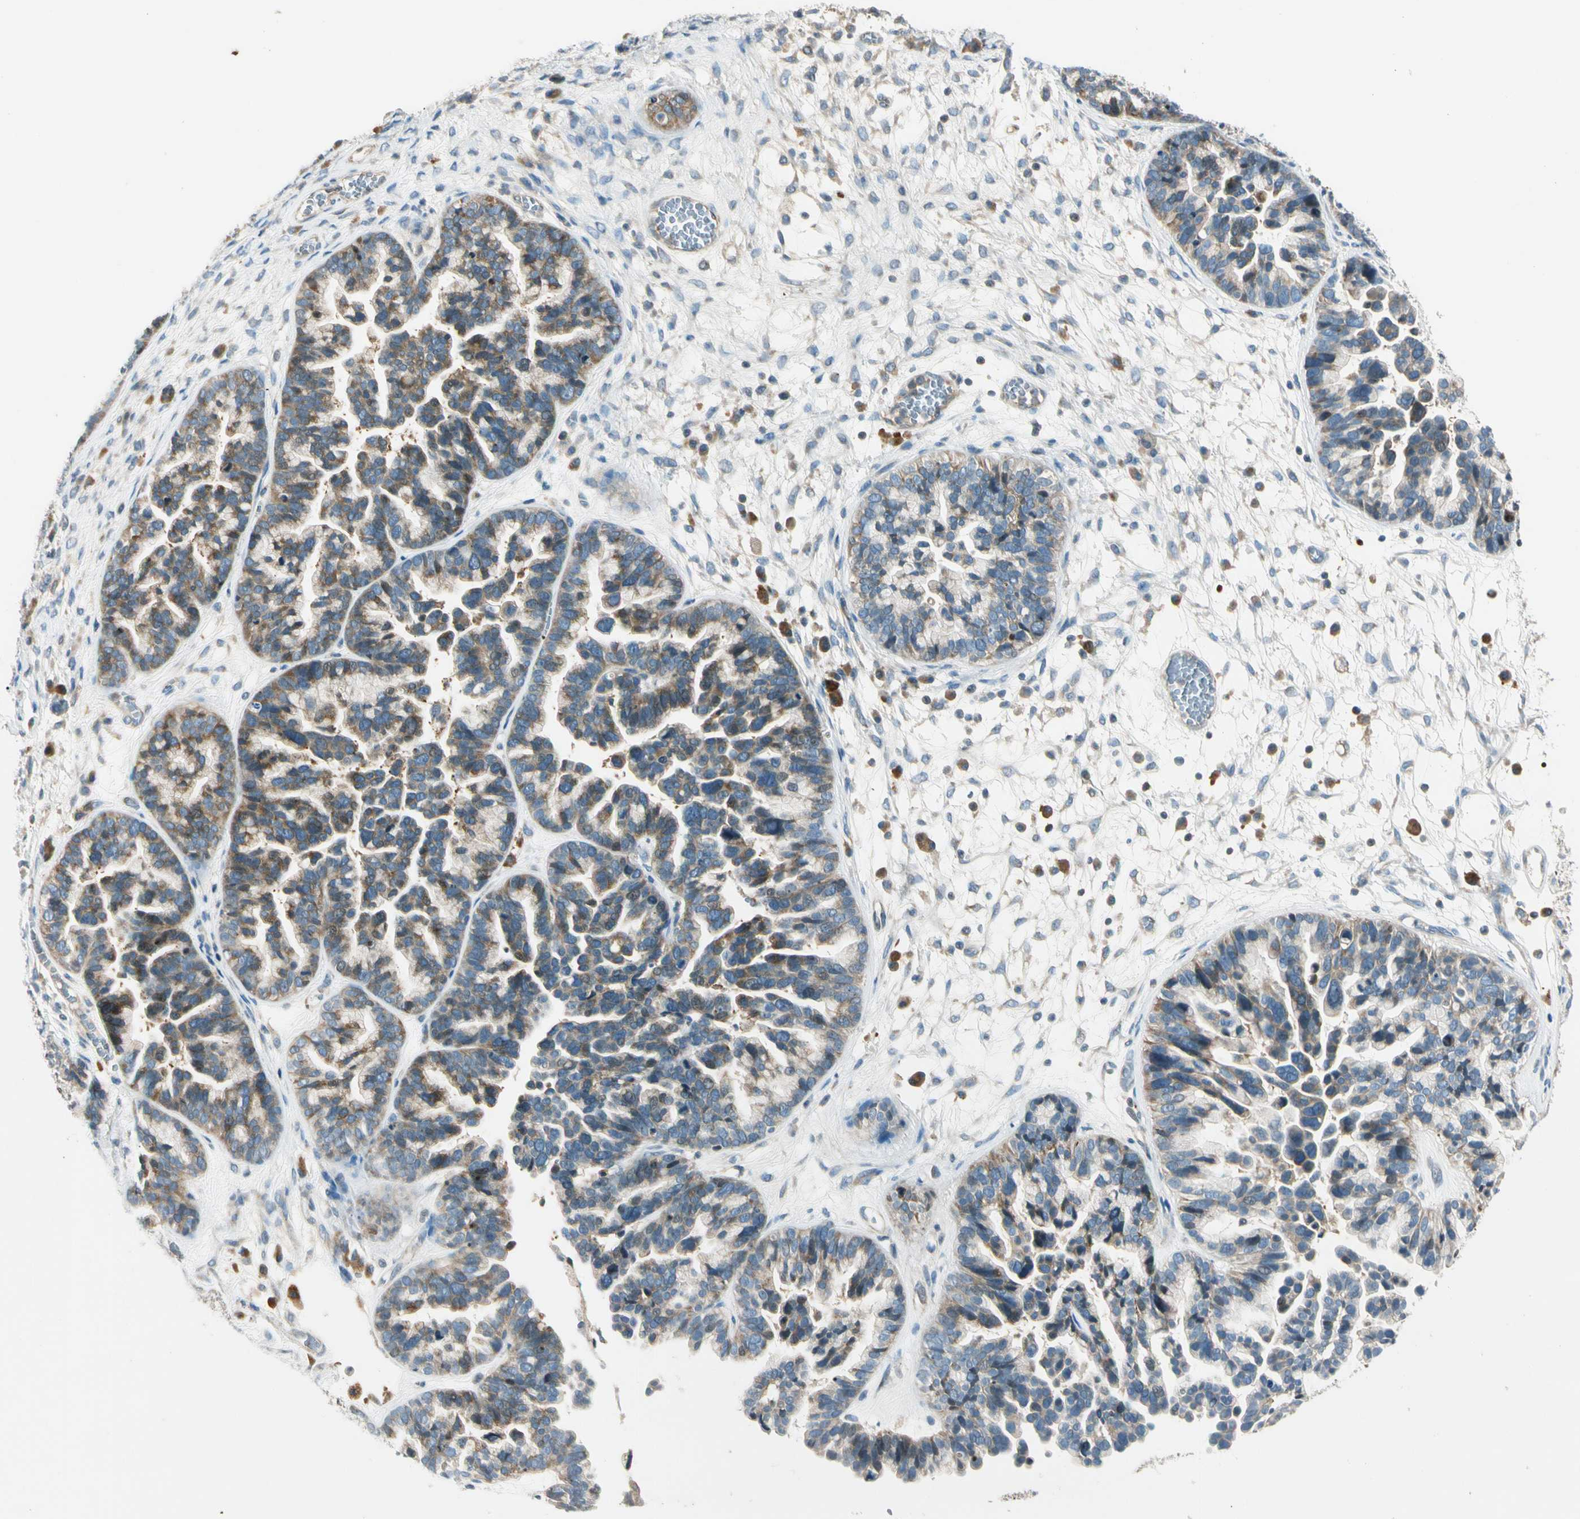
{"staining": {"intensity": "weak", "quantity": ">75%", "location": "cytoplasmic/membranous"}, "tissue": "ovarian cancer", "cell_type": "Tumor cells", "image_type": "cancer", "snomed": [{"axis": "morphology", "description": "Cystadenocarcinoma, serous, NOS"}, {"axis": "topography", "description": "Ovary"}], "caption": "An IHC photomicrograph of neoplastic tissue is shown. Protein staining in brown highlights weak cytoplasmic/membranous positivity in ovarian cancer (serous cystadenocarcinoma) within tumor cells.", "gene": "CDH6", "patient": {"sex": "female", "age": 56}}